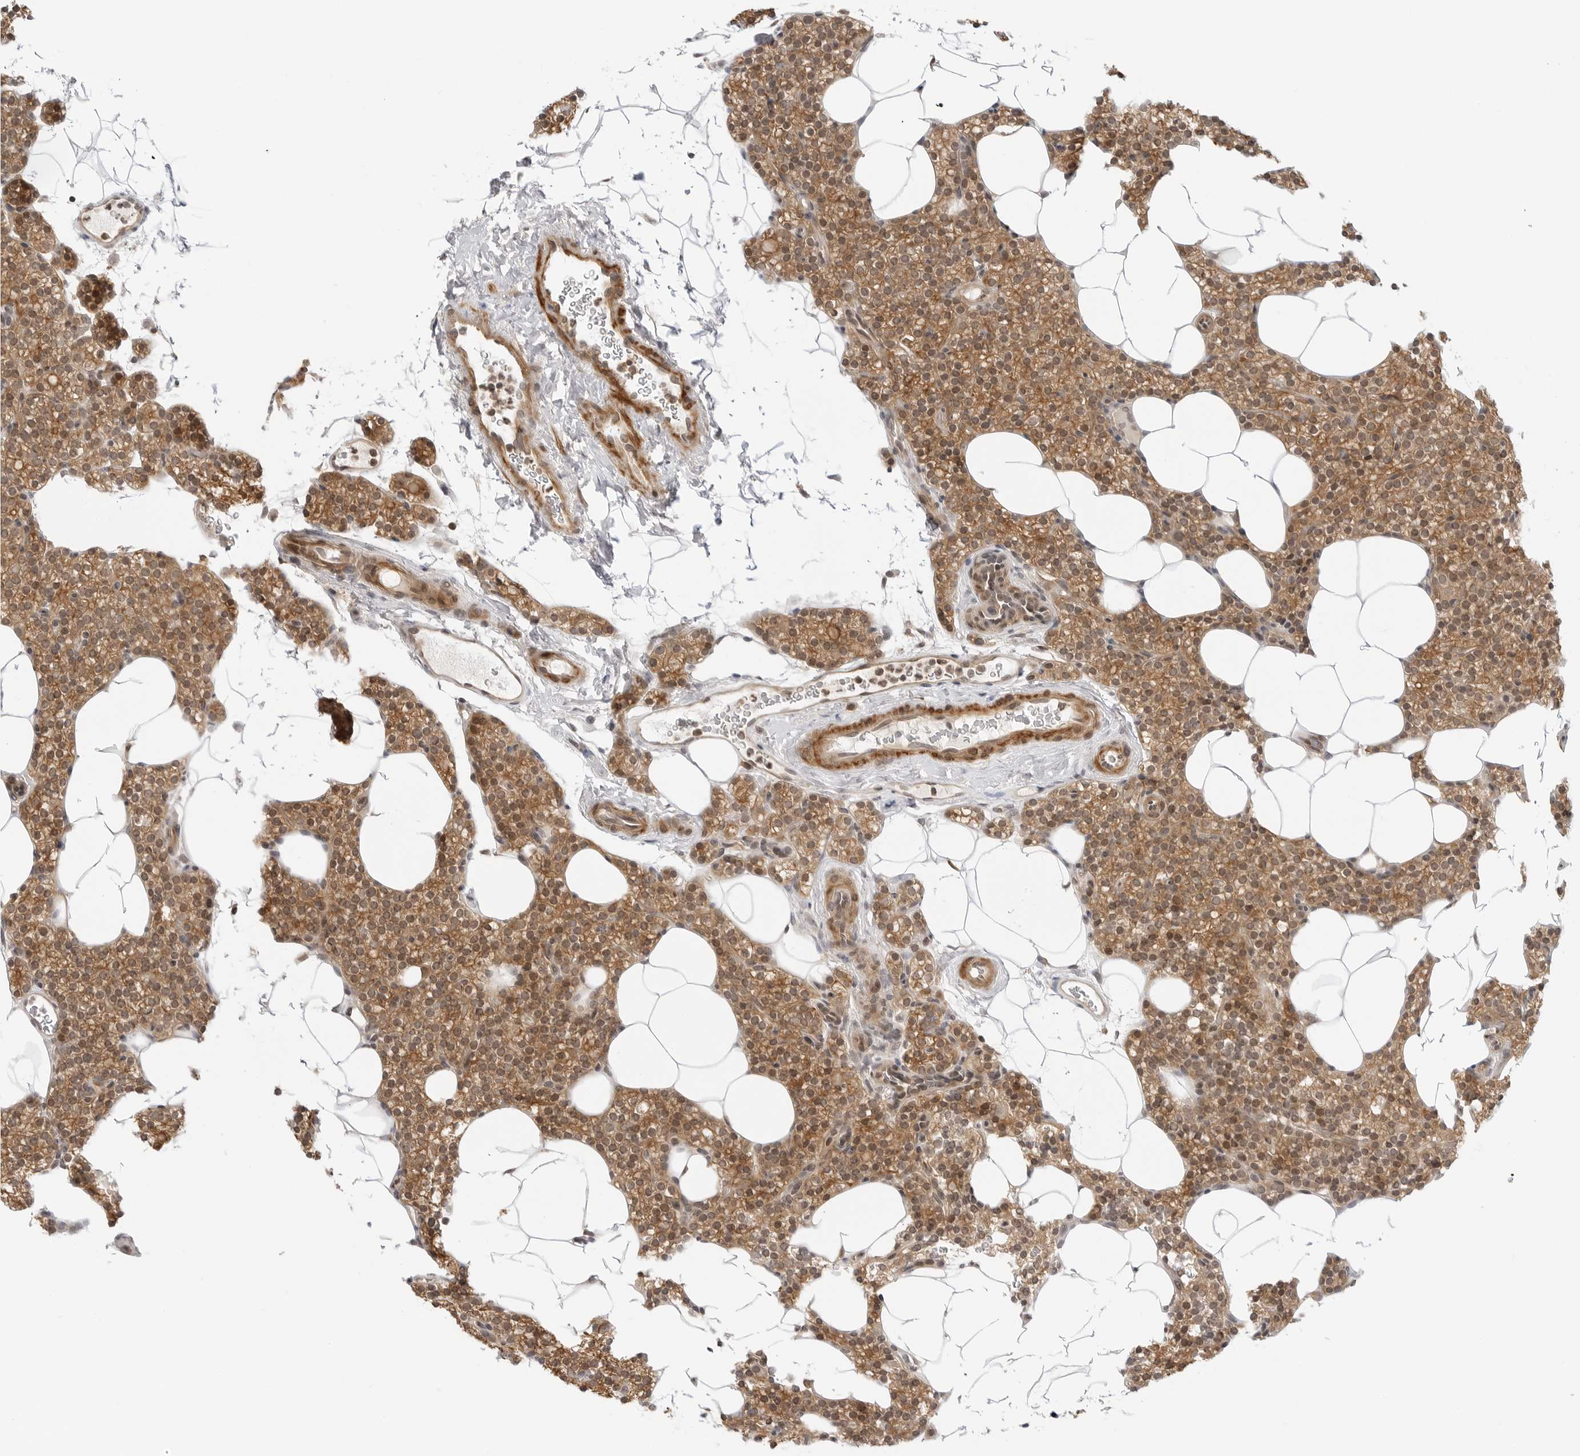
{"staining": {"intensity": "moderate", "quantity": ">75%", "location": "cytoplasmic/membranous,nuclear"}, "tissue": "parathyroid gland", "cell_type": "Glandular cells", "image_type": "normal", "snomed": [{"axis": "morphology", "description": "Normal tissue, NOS"}, {"axis": "topography", "description": "Parathyroid gland"}], "caption": "IHC (DAB) staining of normal human parathyroid gland shows moderate cytoplasmic/membranous,nuclear protein expression in about >75% of glandular cells.", "gene": "MAP2K5", "patient": {"sex": "female", "age": 56}}